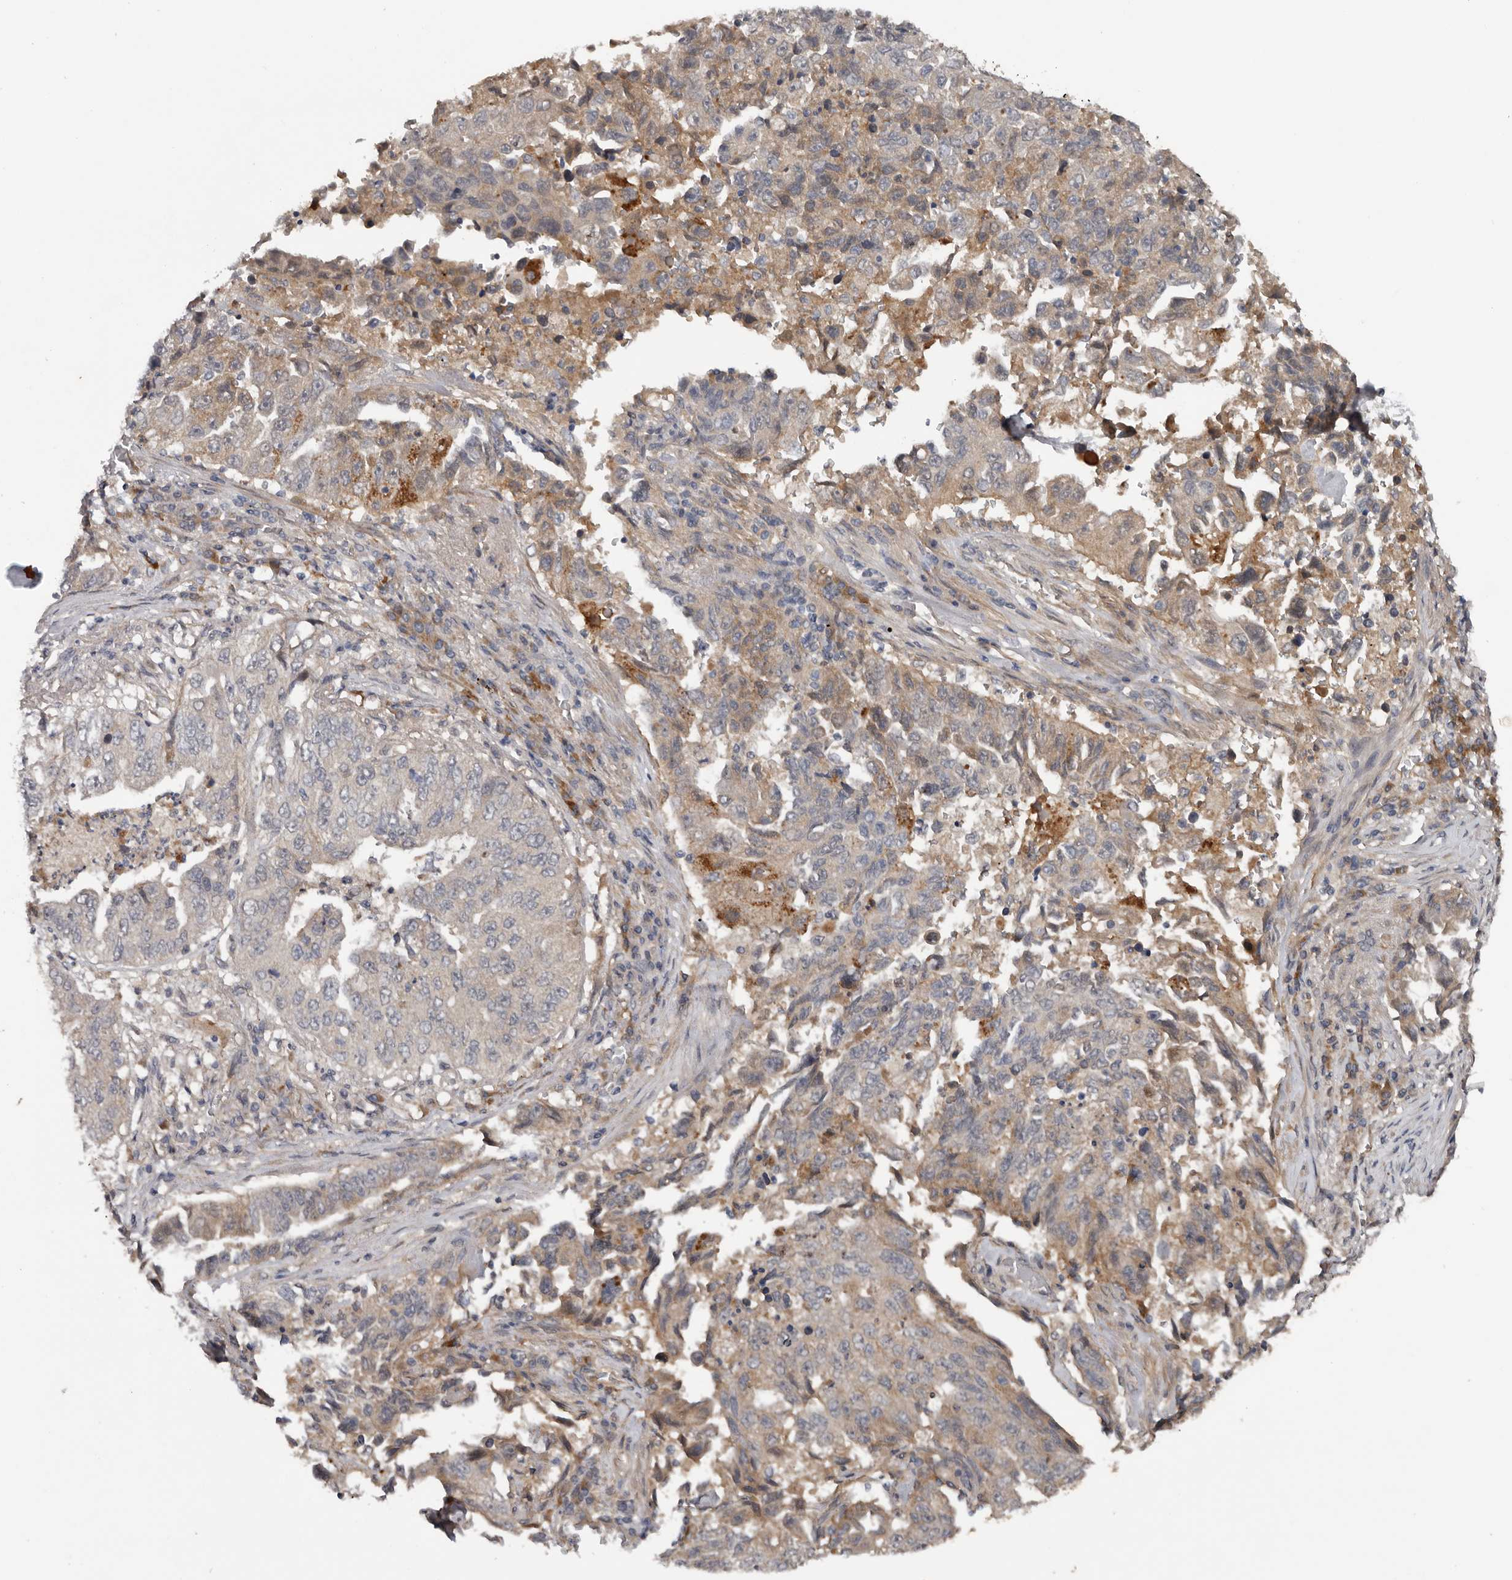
{"staining": {"intensity": "weak", "quantity": "25%-75%", "location": "cytoplasmic/membranous"}, "tissue": "lung cancer", "cell_type": "Tumor cells", "image_type": "cancer", "snomed": [{"axis": "morphology", "description": "Adenocarcinoma, NOS"}, {"axis": "topography", "description": "Lung"}], "caption": "High-magnification brightfield microscopy of adenocarcinoma (lung) stained with DAB (brown) and counterstained with hematoxylin (blue). tumor cells exhibit weak cytoplasmic/membranous staining is identified in about25%-75% of cells. Nuclei are stained in blue.", "gene": "DNAJB4", "patient": {"sex": "female", "age": 51}}